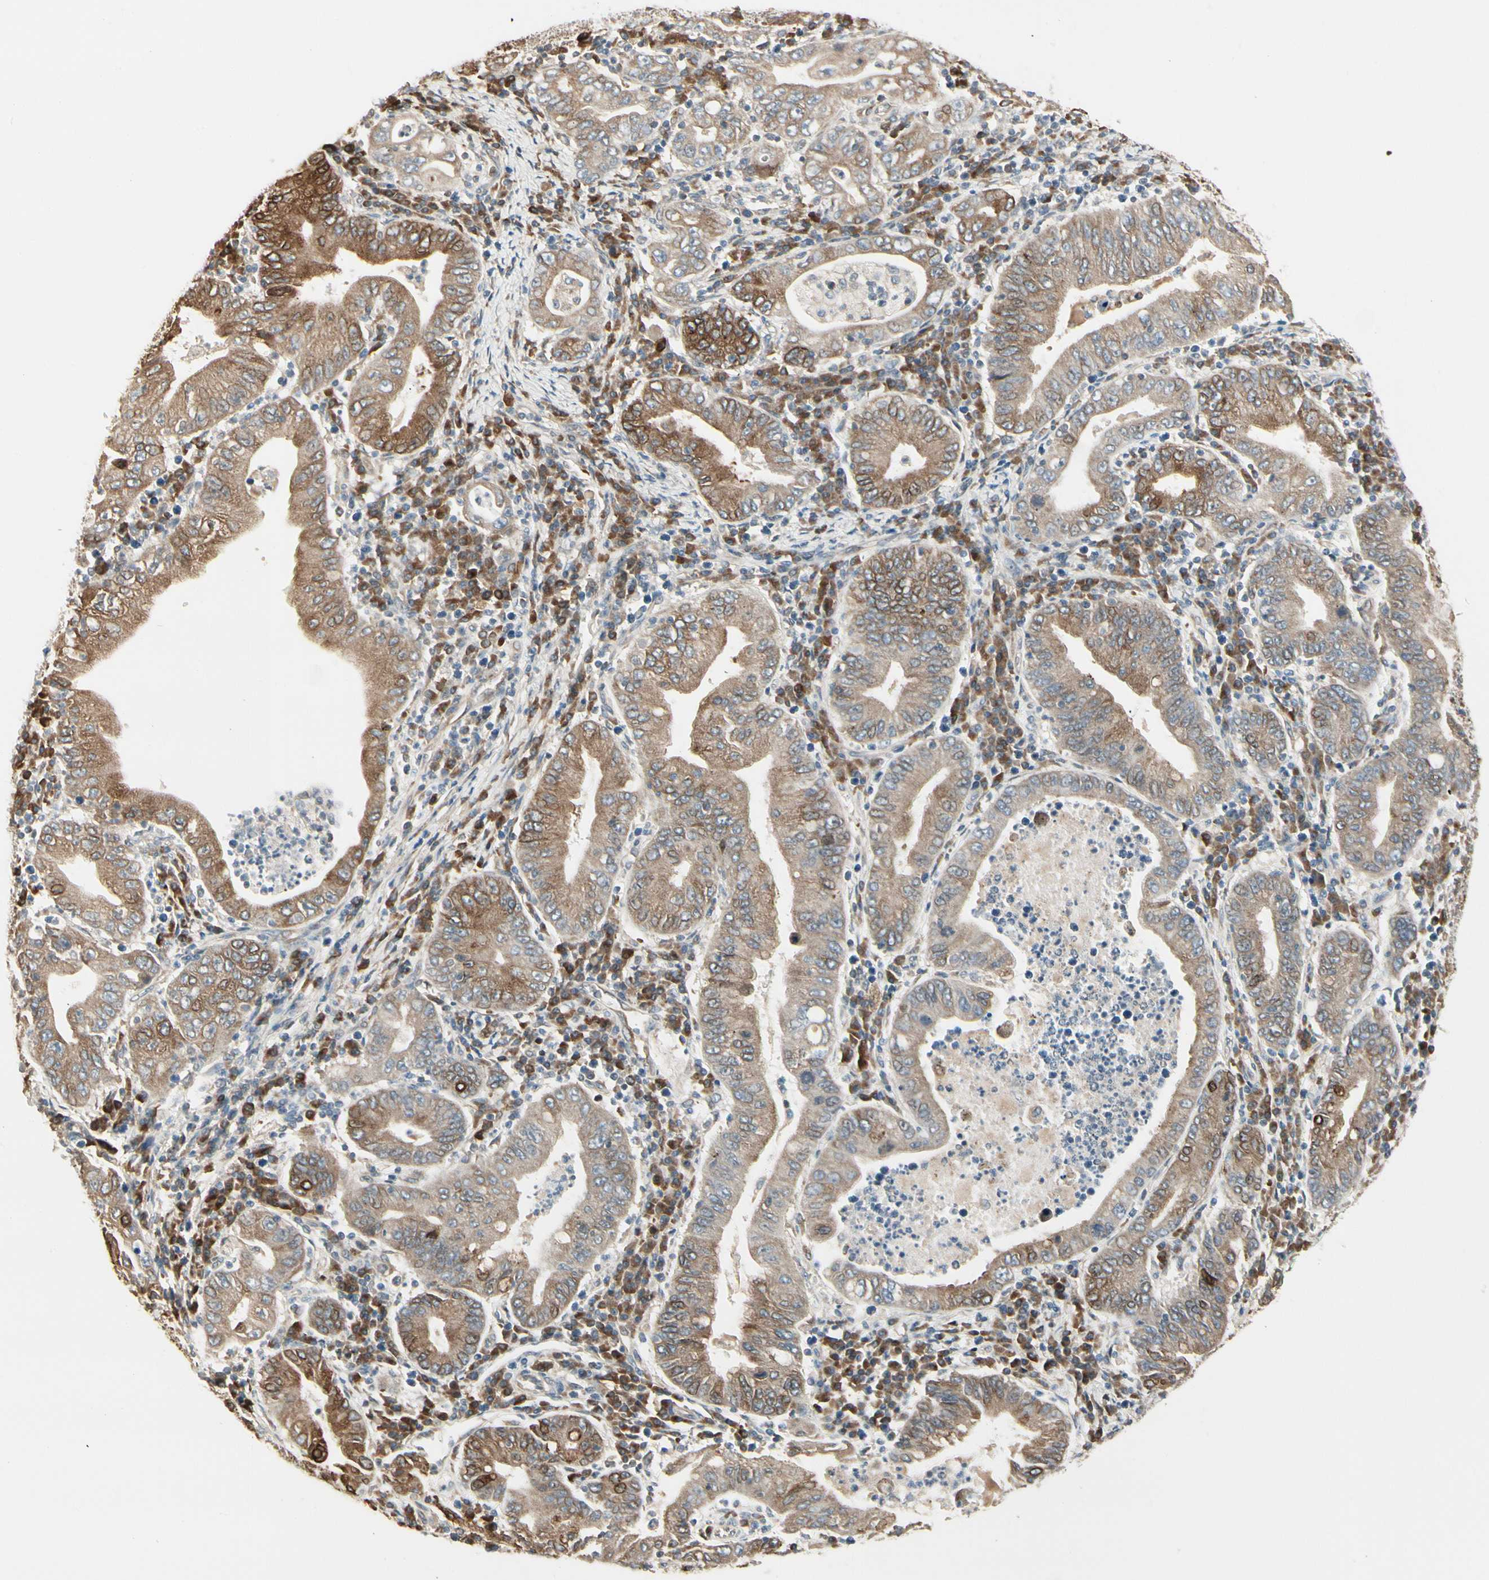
{"staining": {"intensity": "moderate", "quantity": ">75%", "location": "cytoplasmic/membranous"}, "tissue": "stomach cancer", "cell_type": "Tumor cells", "image_type": "cancer", "snomed": [{"axis": "morphology", "description": "Normal tissue, NOS"}, {"axis": "morphology", "description": "Adenocarcinoma, NOS"}, {"axis": "topography", "description": "Esophagus"}, {"axis": "topography", "description": "Stomach, upper"}, {"axis": "topography", "description": "Peripheral nerve tissue"}], "caption": "This micrograph displays stomach cancer stained with immunohistochemistry to label a protein in brown. The cytoplasmic/membranous of tumor cells show moderate positivity for the protein. Nuclei are counter-stained blue.", "gene": "NUCB2", "patient": {"sex": "male", "age": 62}}